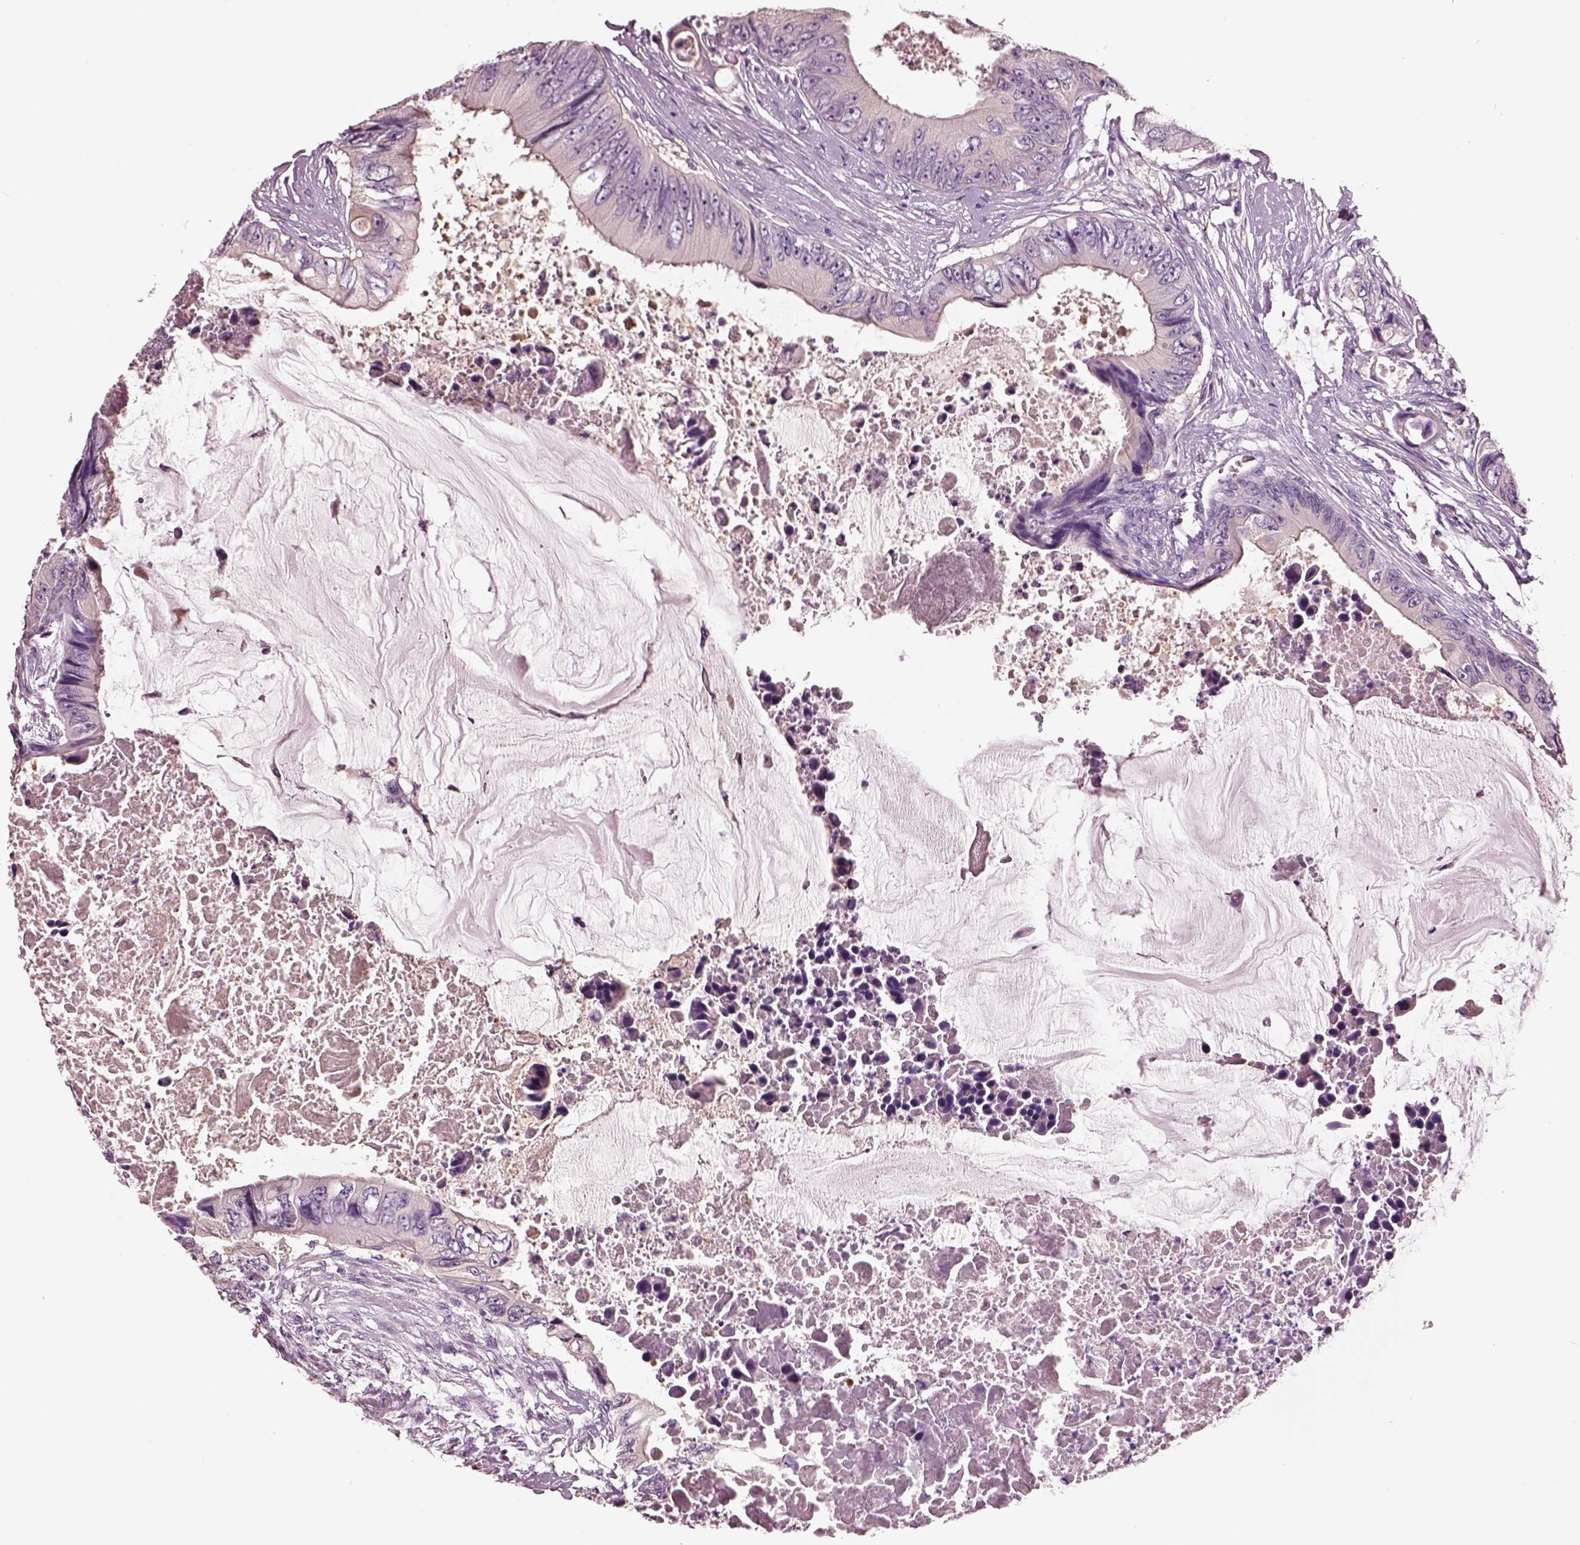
{"staining": {"intensity": "negative", "quantity": "none", "location": "none"}, "tissue": "colorectal cancer", "cell_type": "Tumor cells", "image_type": "cancer", "snomed": [{"axis": "morphology", "description": "Adenocarcinoma, NOS"}, {"axis": "topography", "description": "Rectum"}], "caption": "There is no significant positivity in tumor cells of colorectal cancer (adenocarcinoma).", "gene": "ELSPBP1", "patient": {"sex": "male", "age": 63}}